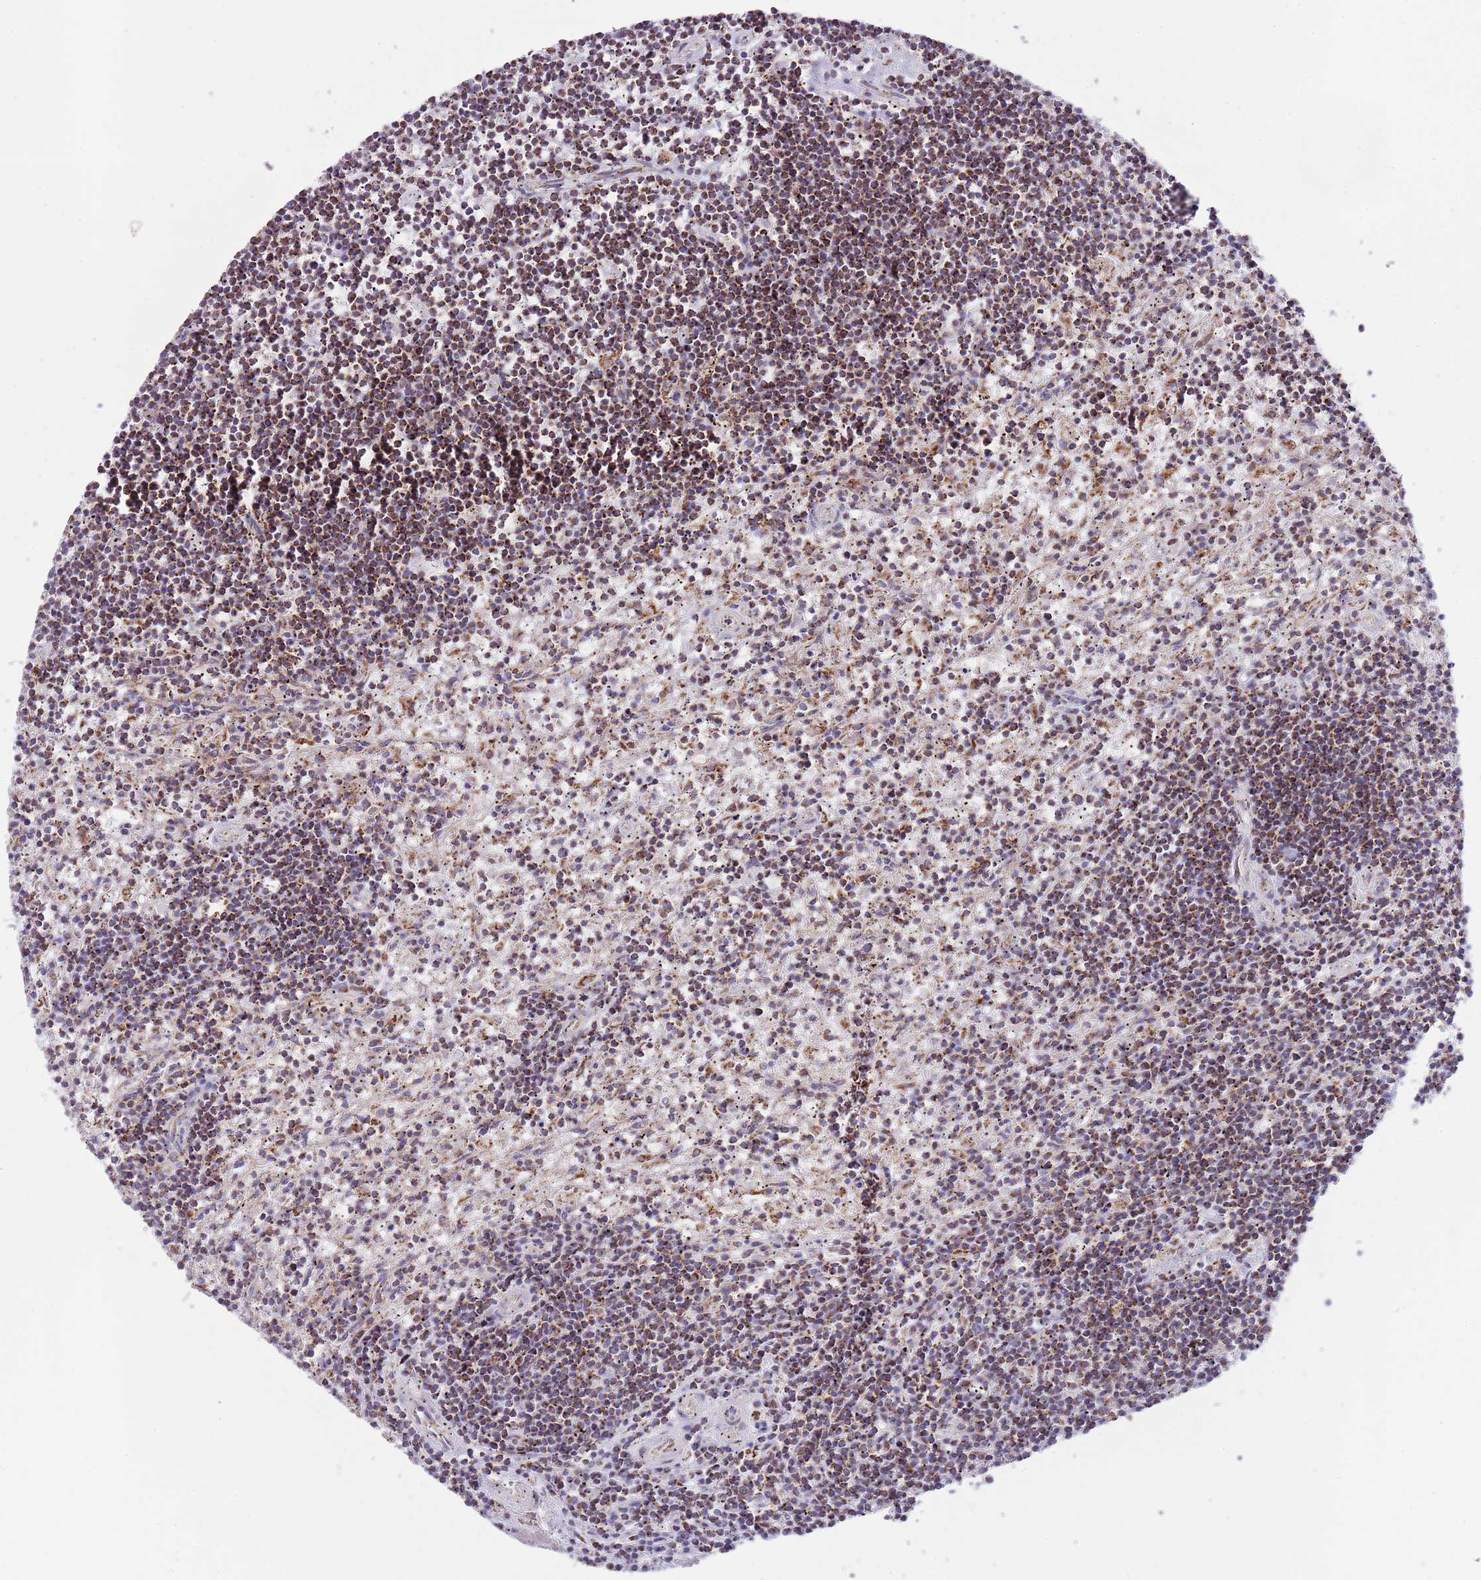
{"staining": {"intensity": "moderate", "quantity": ">75%", "location": "cytoplasmic/membranous"}, "tissue": "lymphoma", "cell_type": "Tumor cells", "image_type": "cancer", "snomed": [{"axis": "morphology", "description": "Malignant lymphoma, non-Hodgkin's type, Low grade"}, {"axis": "topography", "description": "Spleen"}], "caption": "There is medium levels of moderate cytoplasmic/membranous positivity in tumor cells of lymphoma, as demonstrated by immunohistochemical staining (brown color).", "gene": "LHX6", "patient": {"sex": "male", "age": 76}}